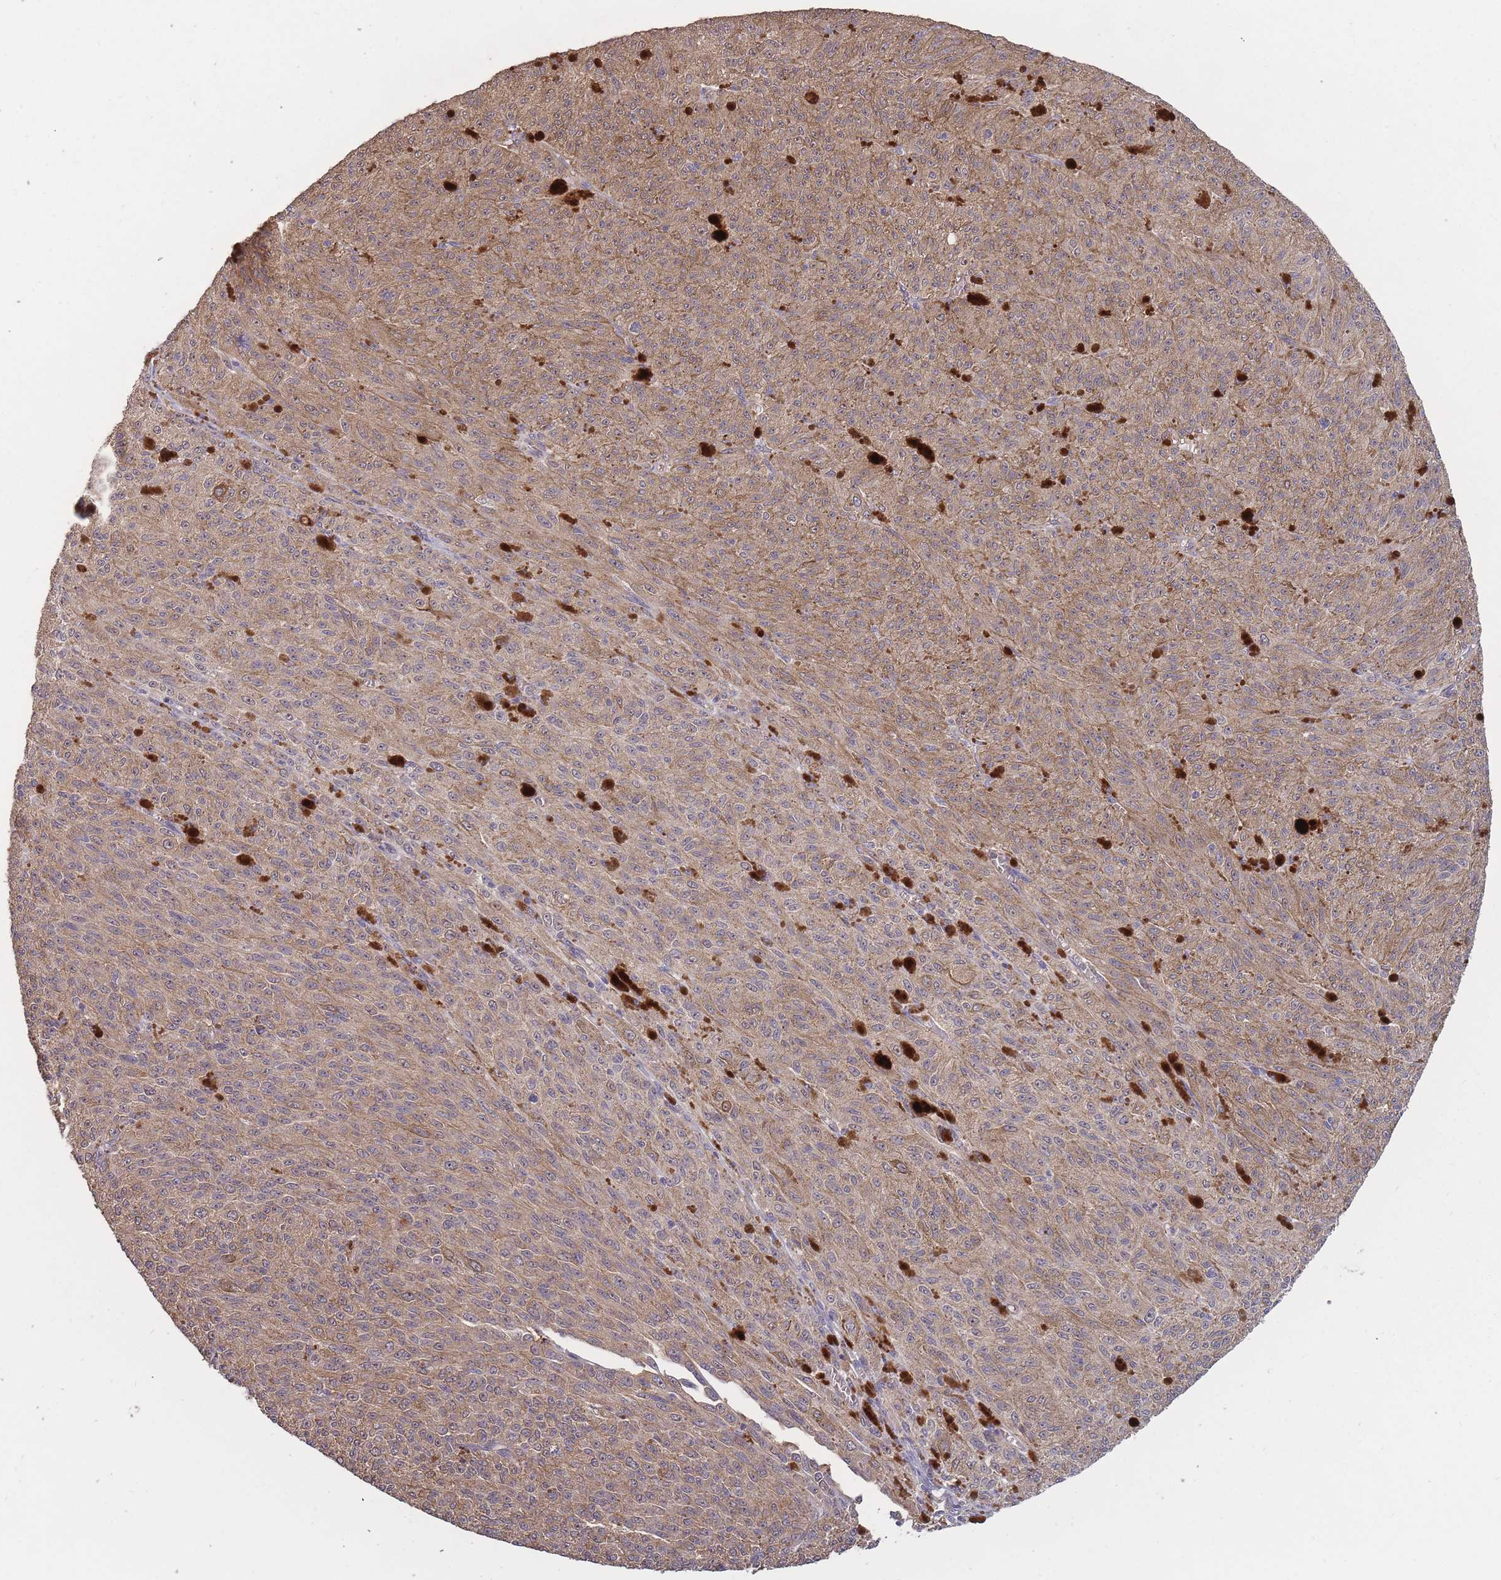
{"staining": {"intensity": "weak", "quantity": ">75%", "location": "cytoplasmic/membranous"}, "tissue": "melanoma", "cell_type": "Tumor cells", "image_type": "cancer", "snomed": [{"axis": "morphology", "description": "Malignant melanoma, NOS"}, {"axis": "topography", "description": "Skin"}], "caption": "Brown immunohistochemical staining in melanoma exhibits weak cytoplasmic/membranous expression in approximately >75% of tumor cells.", "gene": "KIAA1755", "patient": {"sex": "female", "age": 52}}